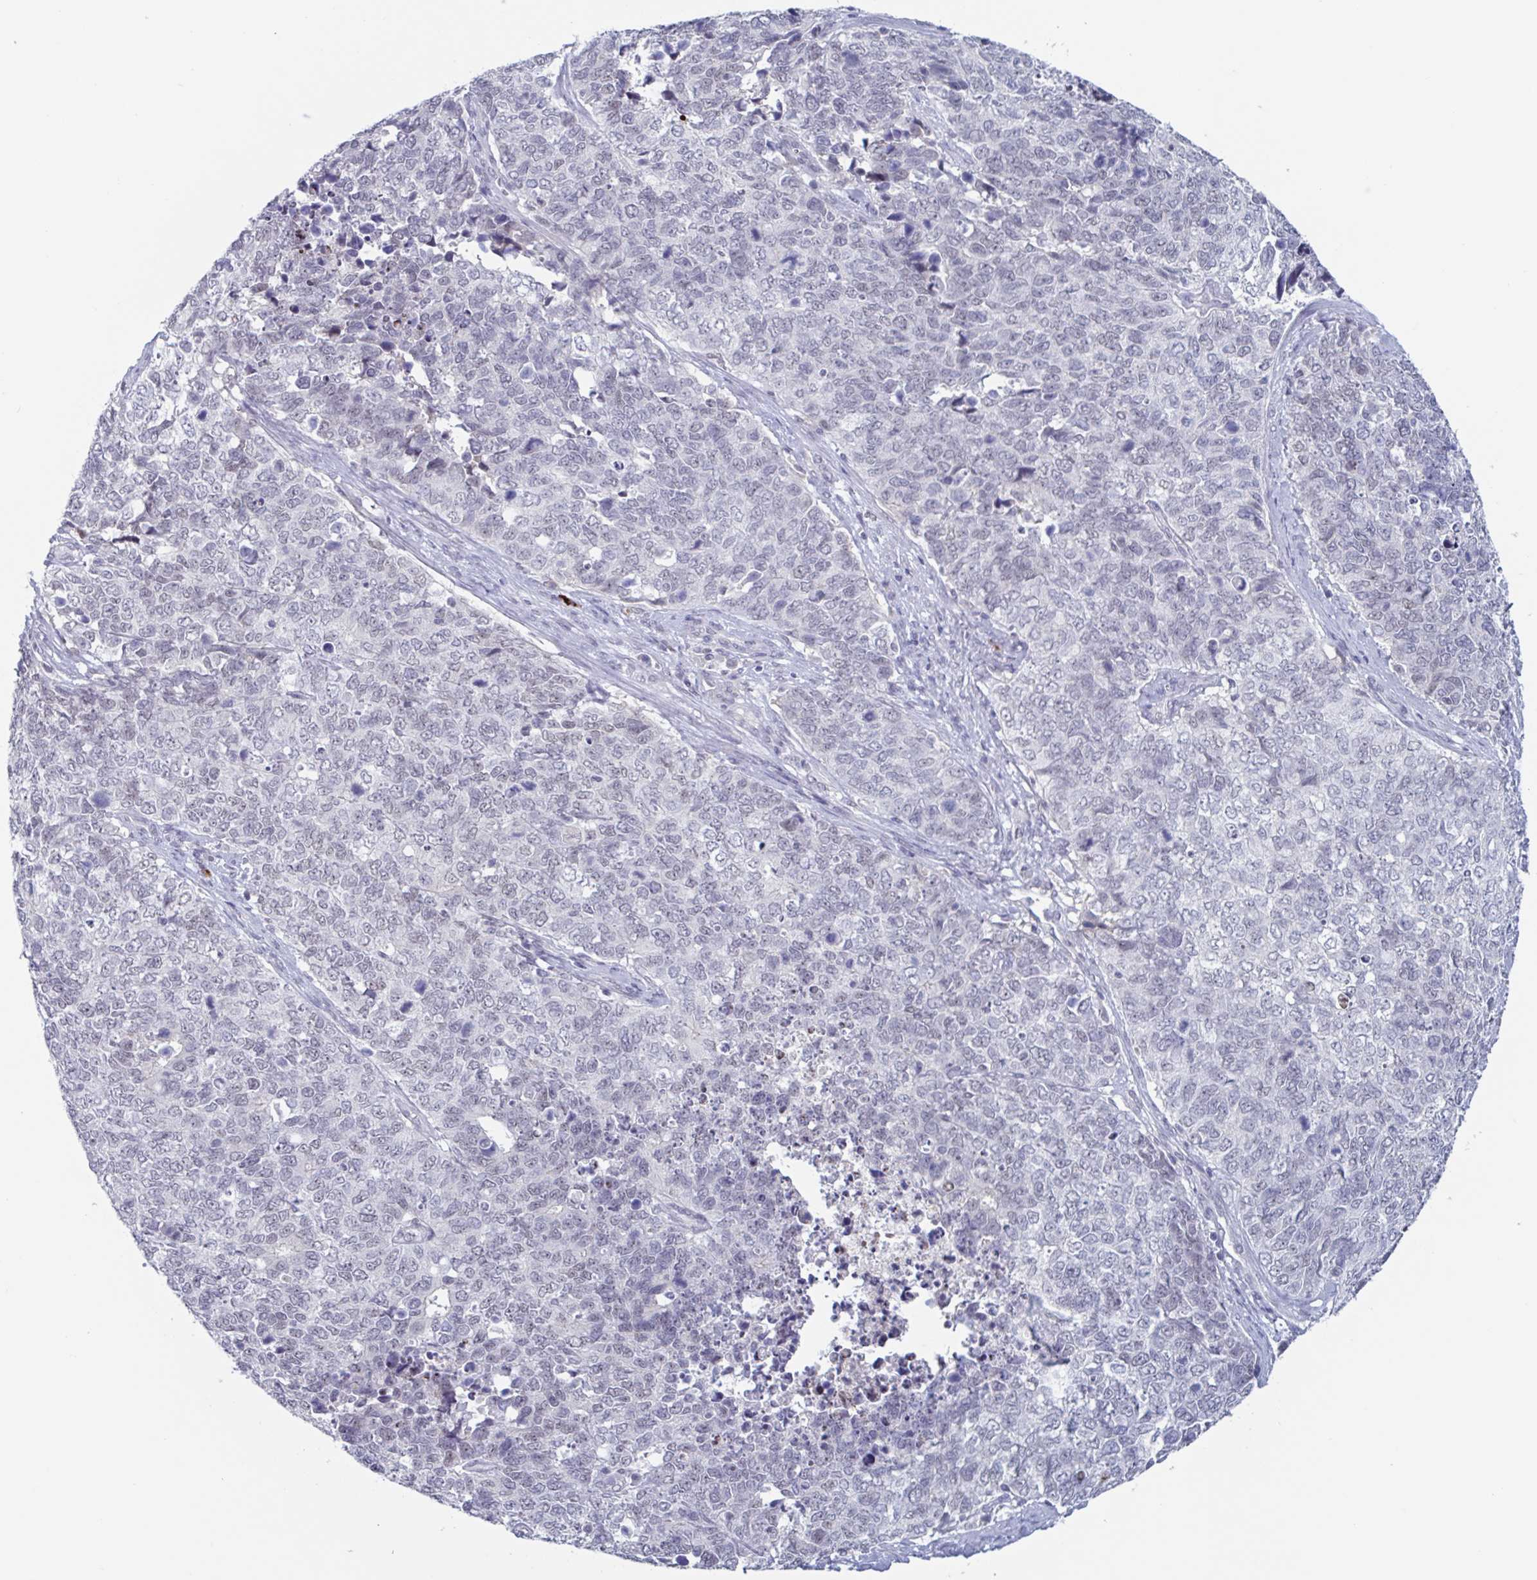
{"staining": {"intensity": "negative", "quantity": "none", "location": "none"}, "tissue": "cervical cancer", "cell_type": "Tumor cells", "image_type": "cancer", "snomed": [{"axis": "morphology", "description": "Adenocarcinoma, NOS"}, {"axis": "topography", "description": "Cervix"}], "caption": "Immunohistochemistry (IHC) photomicrograph of human cervical cancer stained for a protein (brown), which displays no expression in tumor cells.", "gene": "KDM4D", "patient": {"sex": "female", "age": 63}}